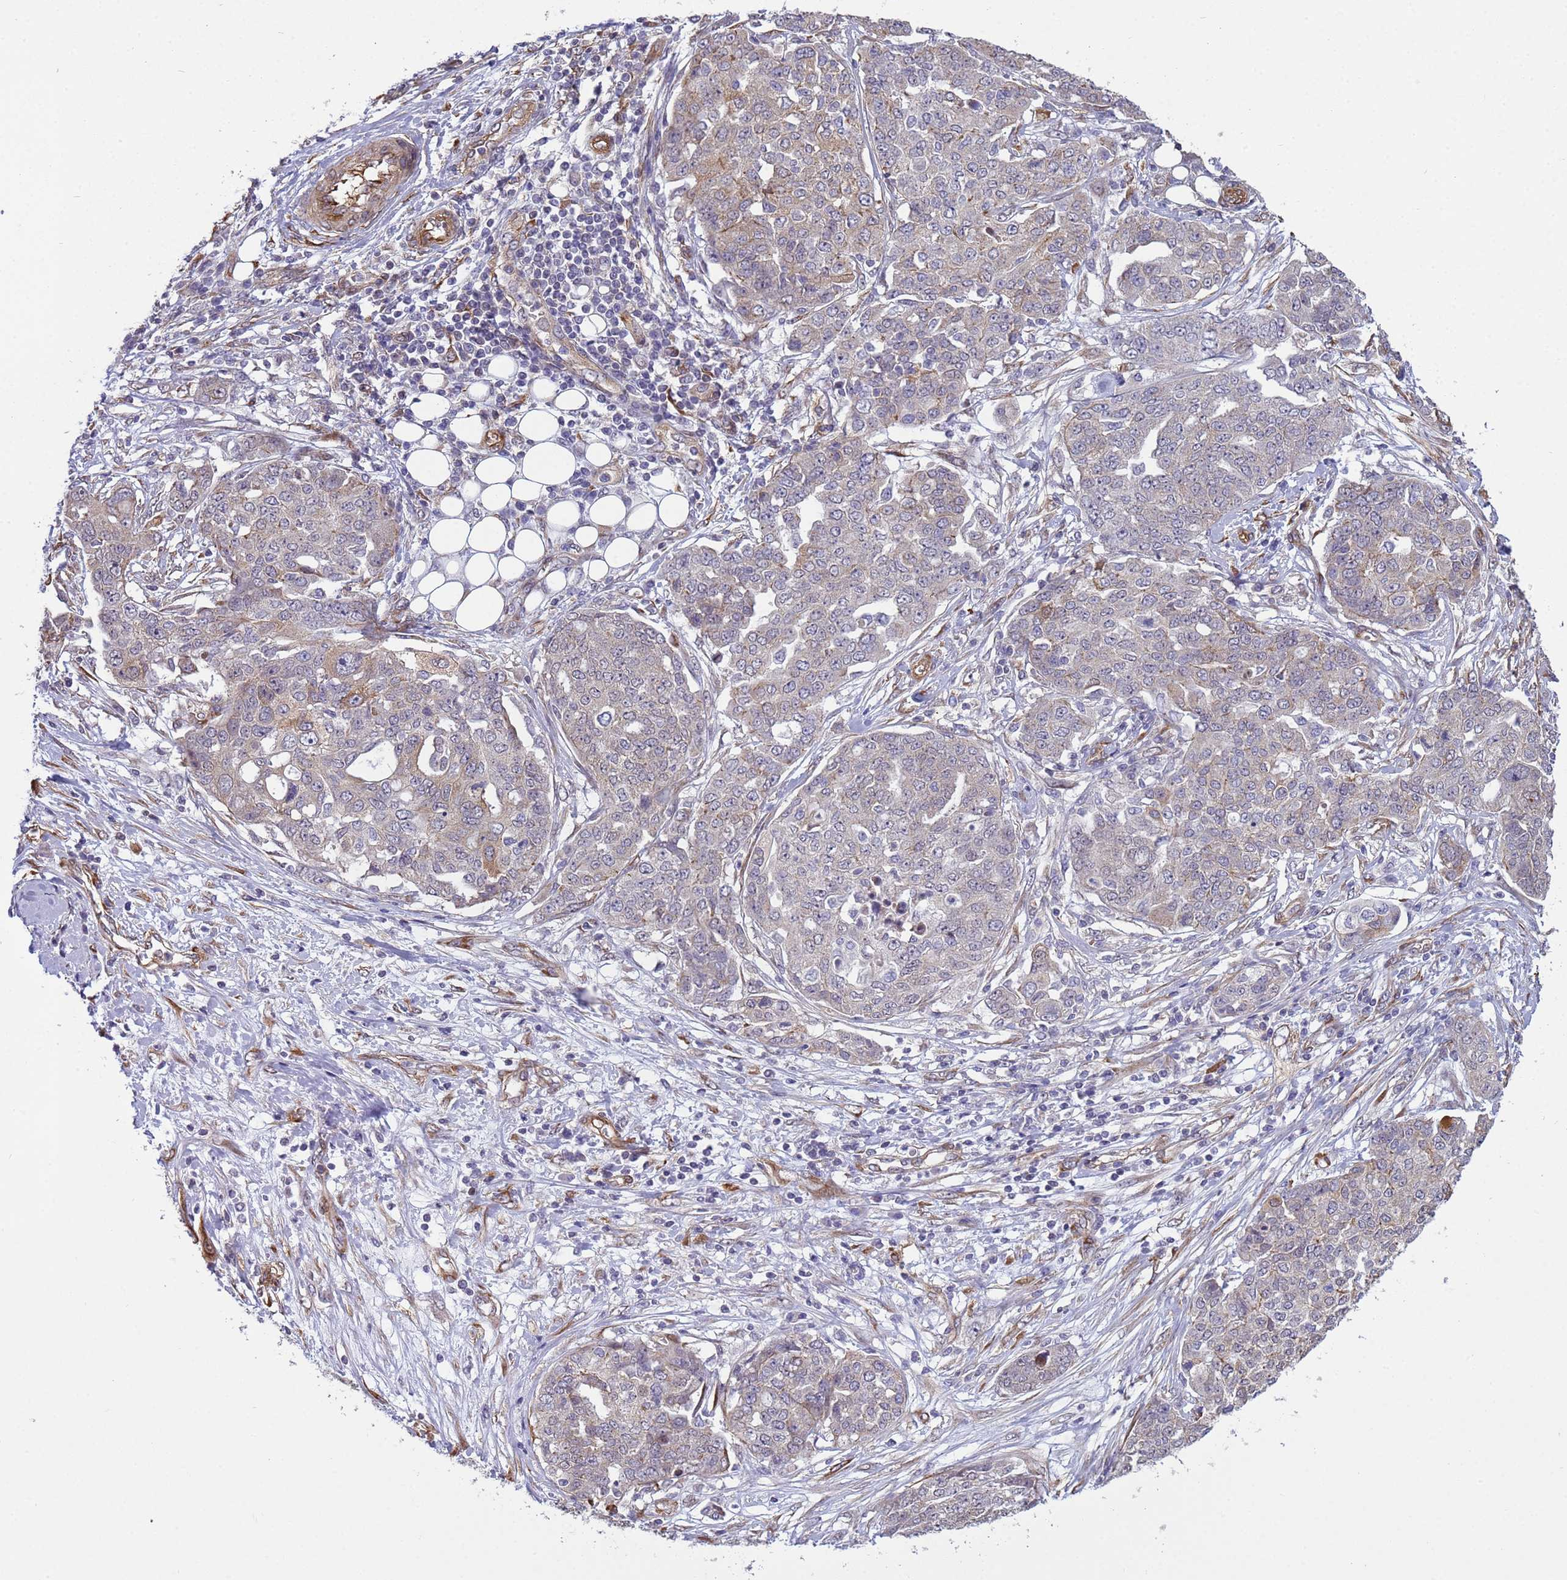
{"staining": {"intensity": "negative", "quantity": "none", "location": "none"}, "tissue": "ovarian cancer", "cell_type": "Tumor cells", "image_type": "cancer", "snomed": [{"axis": "morphology", "description": "Cystadenocarcinoma, serous, NOS"}, {"axis": "topography", "description": "Soft tissue"}, {"axis": "topography", "description": "Ovary"}], "caption": "Tumor cells show no significant staining in serous cystadenocarcinoma (ovarian).", "gene": "ITGB4", "patient": {"sex": "female", "age": 57}}